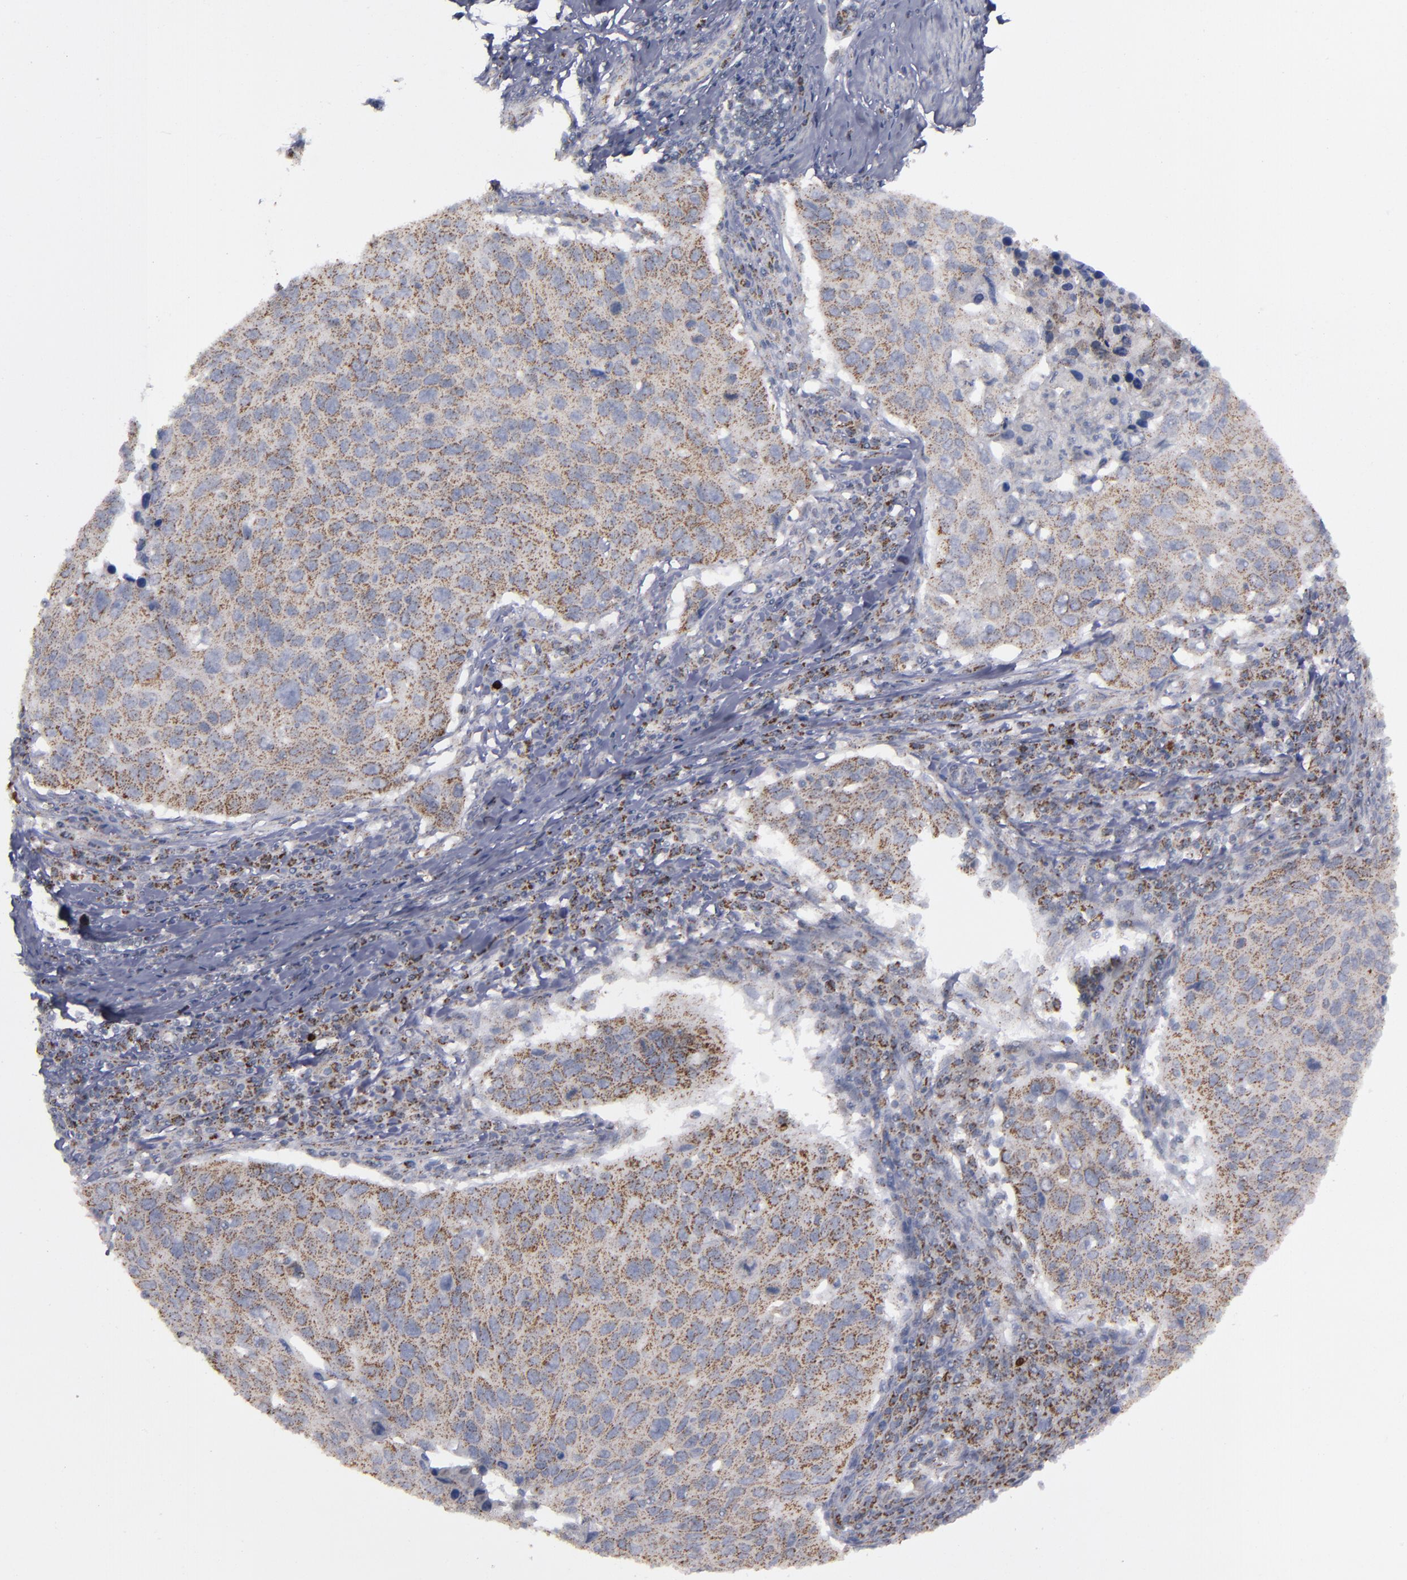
{"staining": {"intensity": "strong", "quantity": ">75%", "location": "cytoplasmic/membranous"}, "tissue": "cervical cancer", "cell_type": "Tumor cells", "image_type": "cancer", "snomed": [{"axis": "morphology", "description": "Squamous cell carcinoma, NOS"}, {"axis": "topography", "description": "Cervix"}], "caption": "Squamous cell carcinoma (cervical) stained with DAB (3,3'-diaminobenzidine) immunohistochemistry (IHC) demonstrates high levels of strong cytoplasmic/membranous positivity in about >75% of tumor cells.", "gene": "MYOM2", "patient": {"sex": "female", "age": 53}}